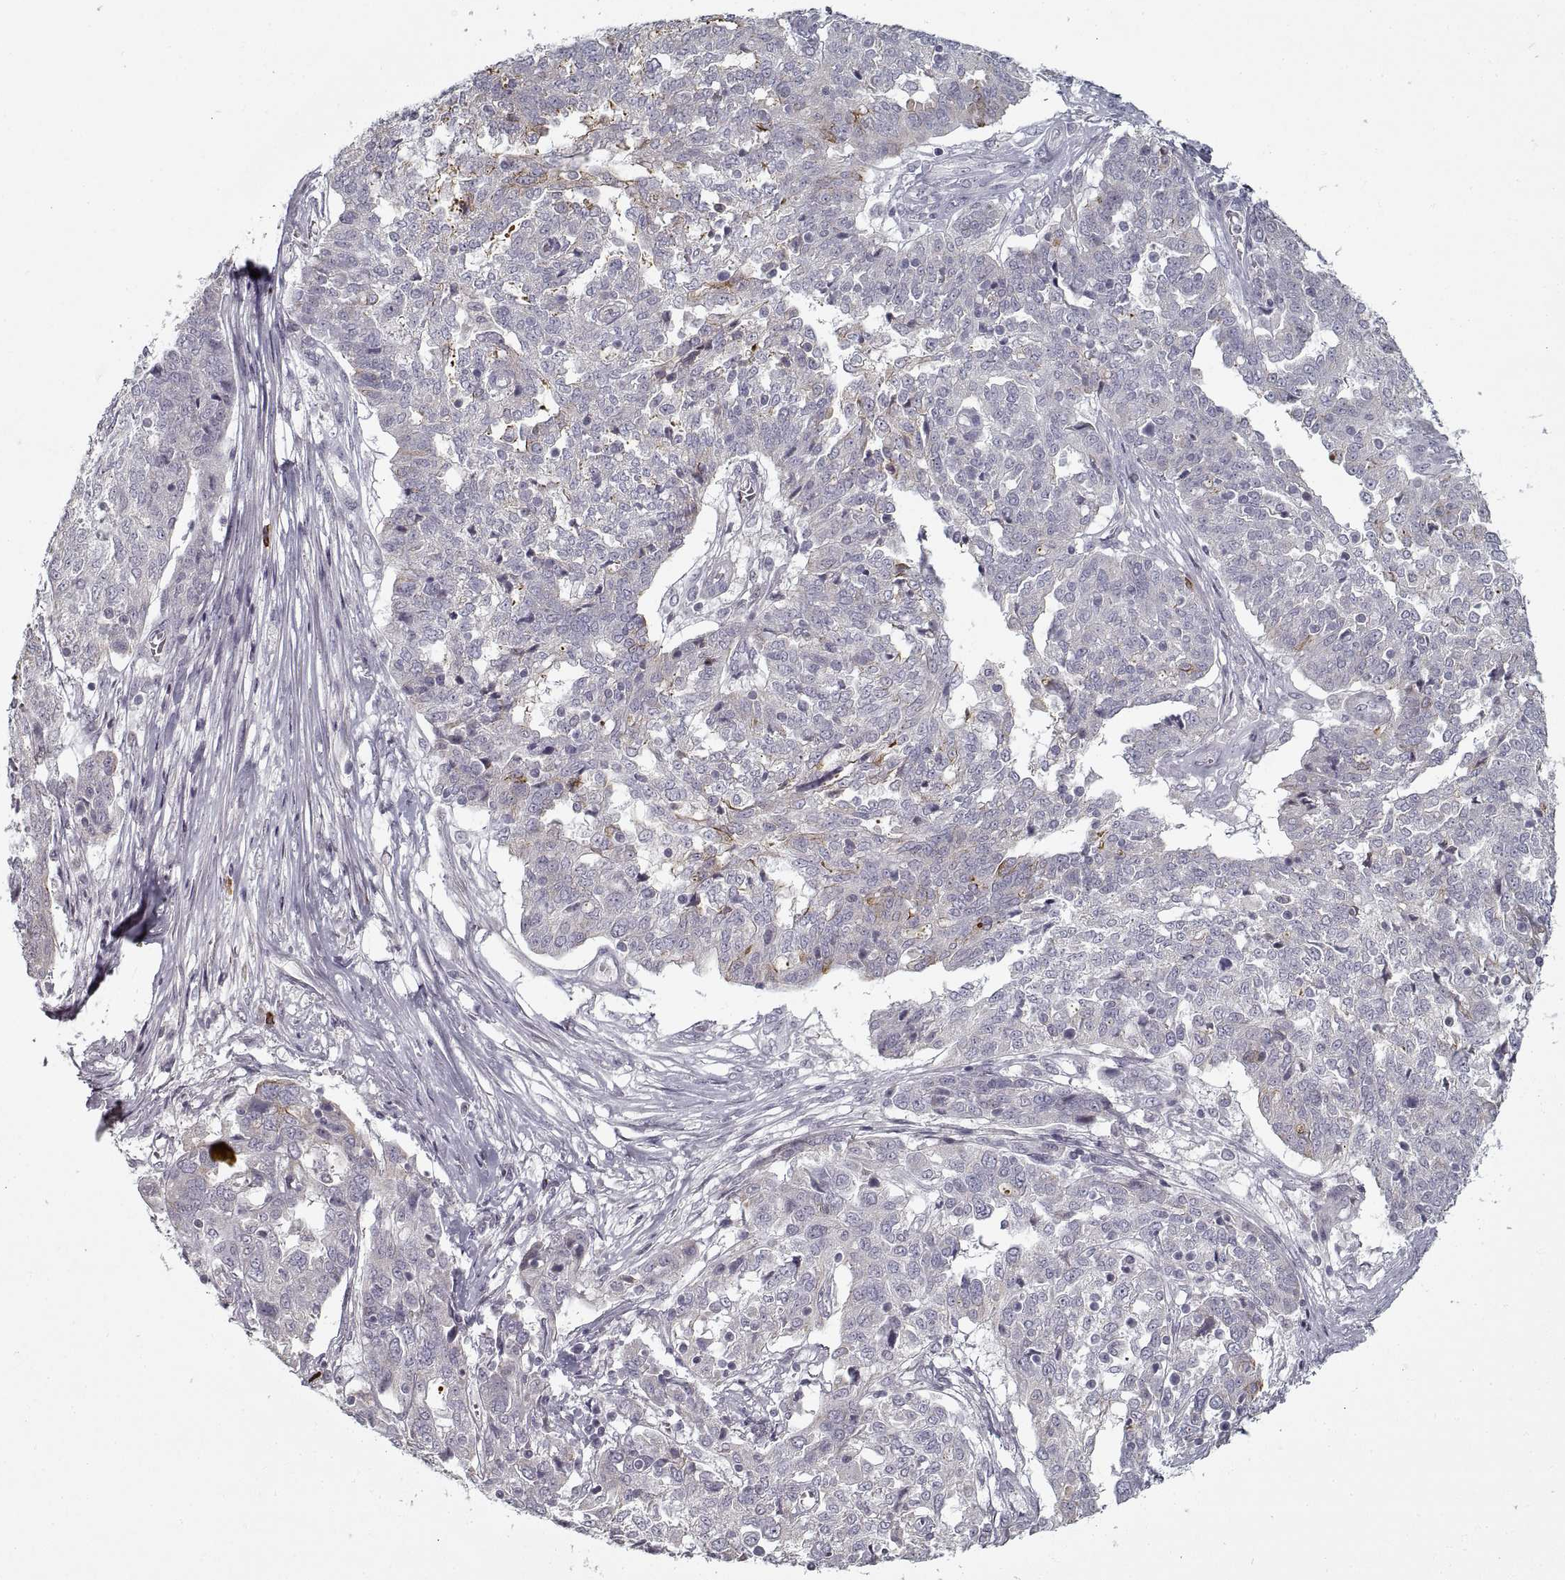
{"staining": {"intensity": "negative", "quantity": "none", "location": "none"}, "tissue": "ovarian cancer", "cell_type": "Tumor cells", "image_type": "cancer", "snomed": [{"axis": "morphology", "description": "Cystadenocarcinoma, serous, NOS"}, {"axis": "topography", "description": "Ovary"}], "caption": "The histopathology image demonstrates no significant positivity in tumor cells of ovarian cancer (serous cystadenocarcinoma).", "gene": "GAD2", "patient": {"sex": "female", "age": 67}}